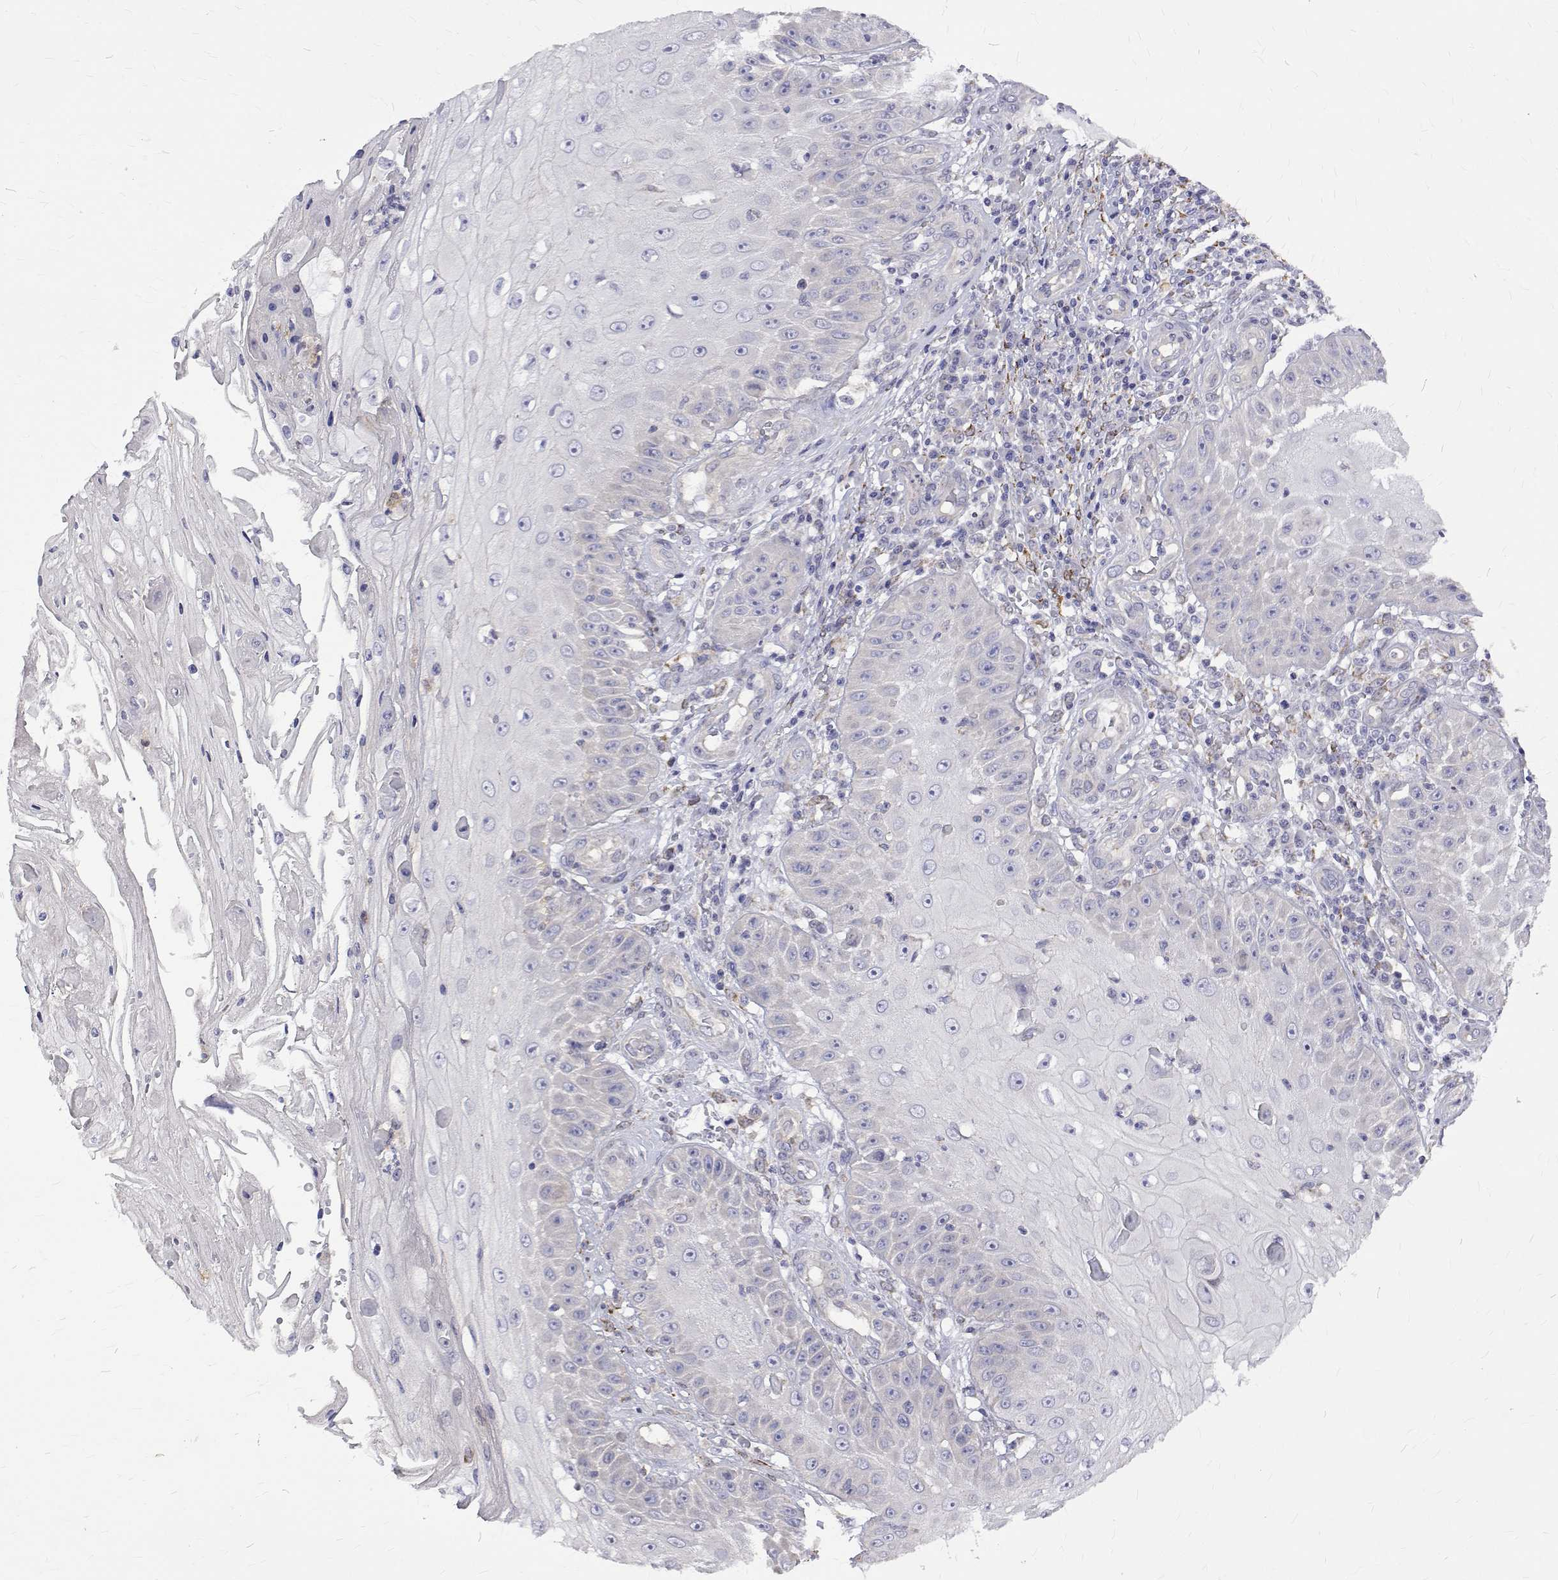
{"staining": {"intensity": "negative", "quantity": "none", "location": "none"}, "tissue": "skin cancer", "cell_type": "Tumor cells", "image_type": "cancer", "snomed": [{"axis": "morphology", "description": "Squamous cell carcinoma, NOS"}, {"axis": "topography", "description": "Skin"}], "caption": "Tumor cells are negative for protein expression in human skin squamous cell carcinoma.", "gene": "PADI1", "patient": {"sex": "male", "age": 70}}